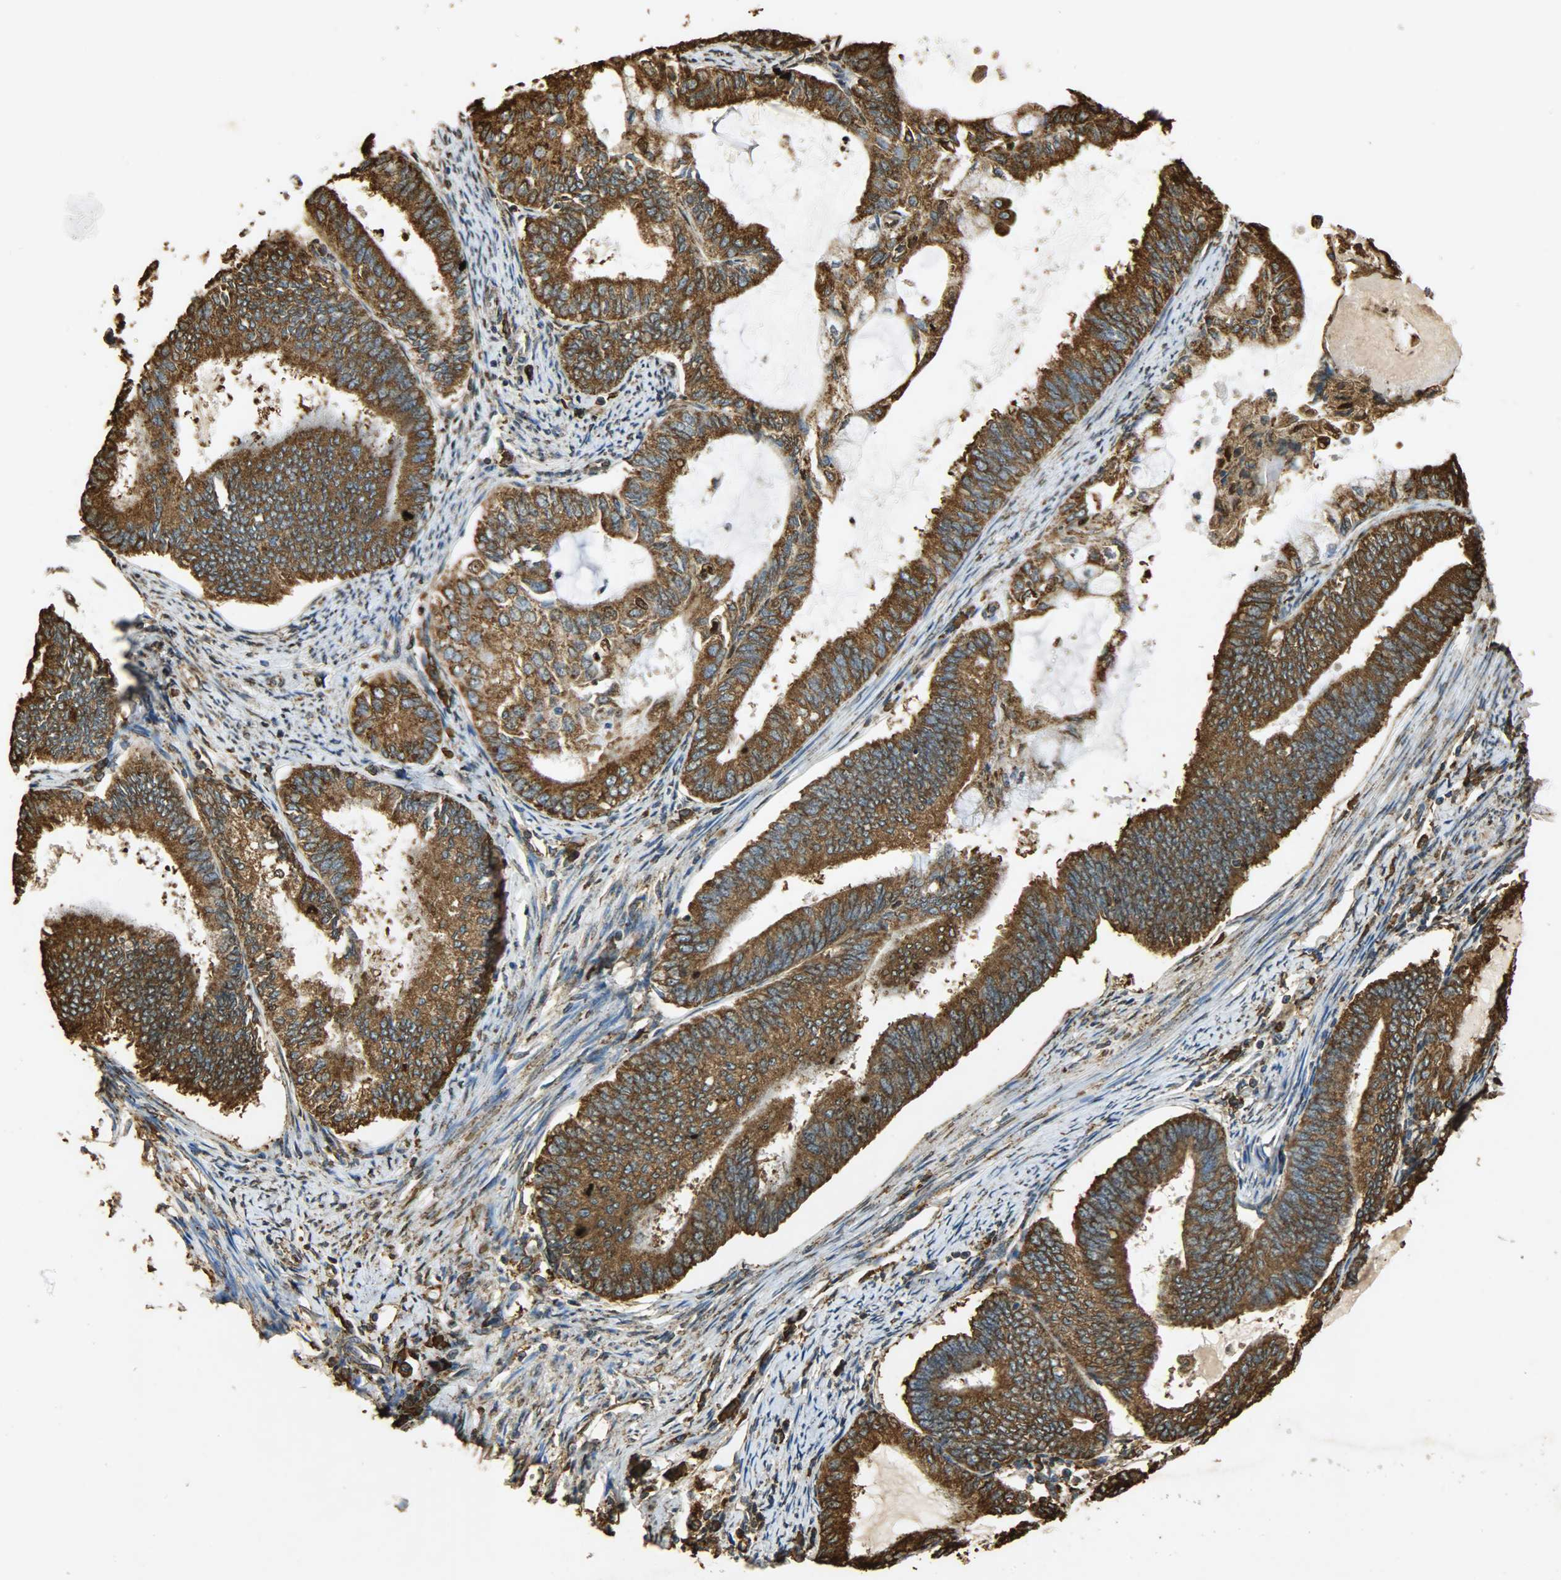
{"staining": {"intensity": "strong", "quantity": ">75%", "location": "cytoplasmic/membranous"}, "tissue": "endometrial cancer", "cell_type": "Tumor cells", "image_type": "cancer", "snomed": [{"axis": "morphology", "description": "Adenocarcinoma, NOS"}, {"axis": "topography", "description": "Endometrium"}], "caption": "This is a photomicrograph of immunohistochemistry staining of endometrial adenocarcinoma, which shows strong expression in the cytoplasmic/membranous of tumor cells.", "gene": "HSP90B1", "patient": {"sex": "female", "age": 86}}